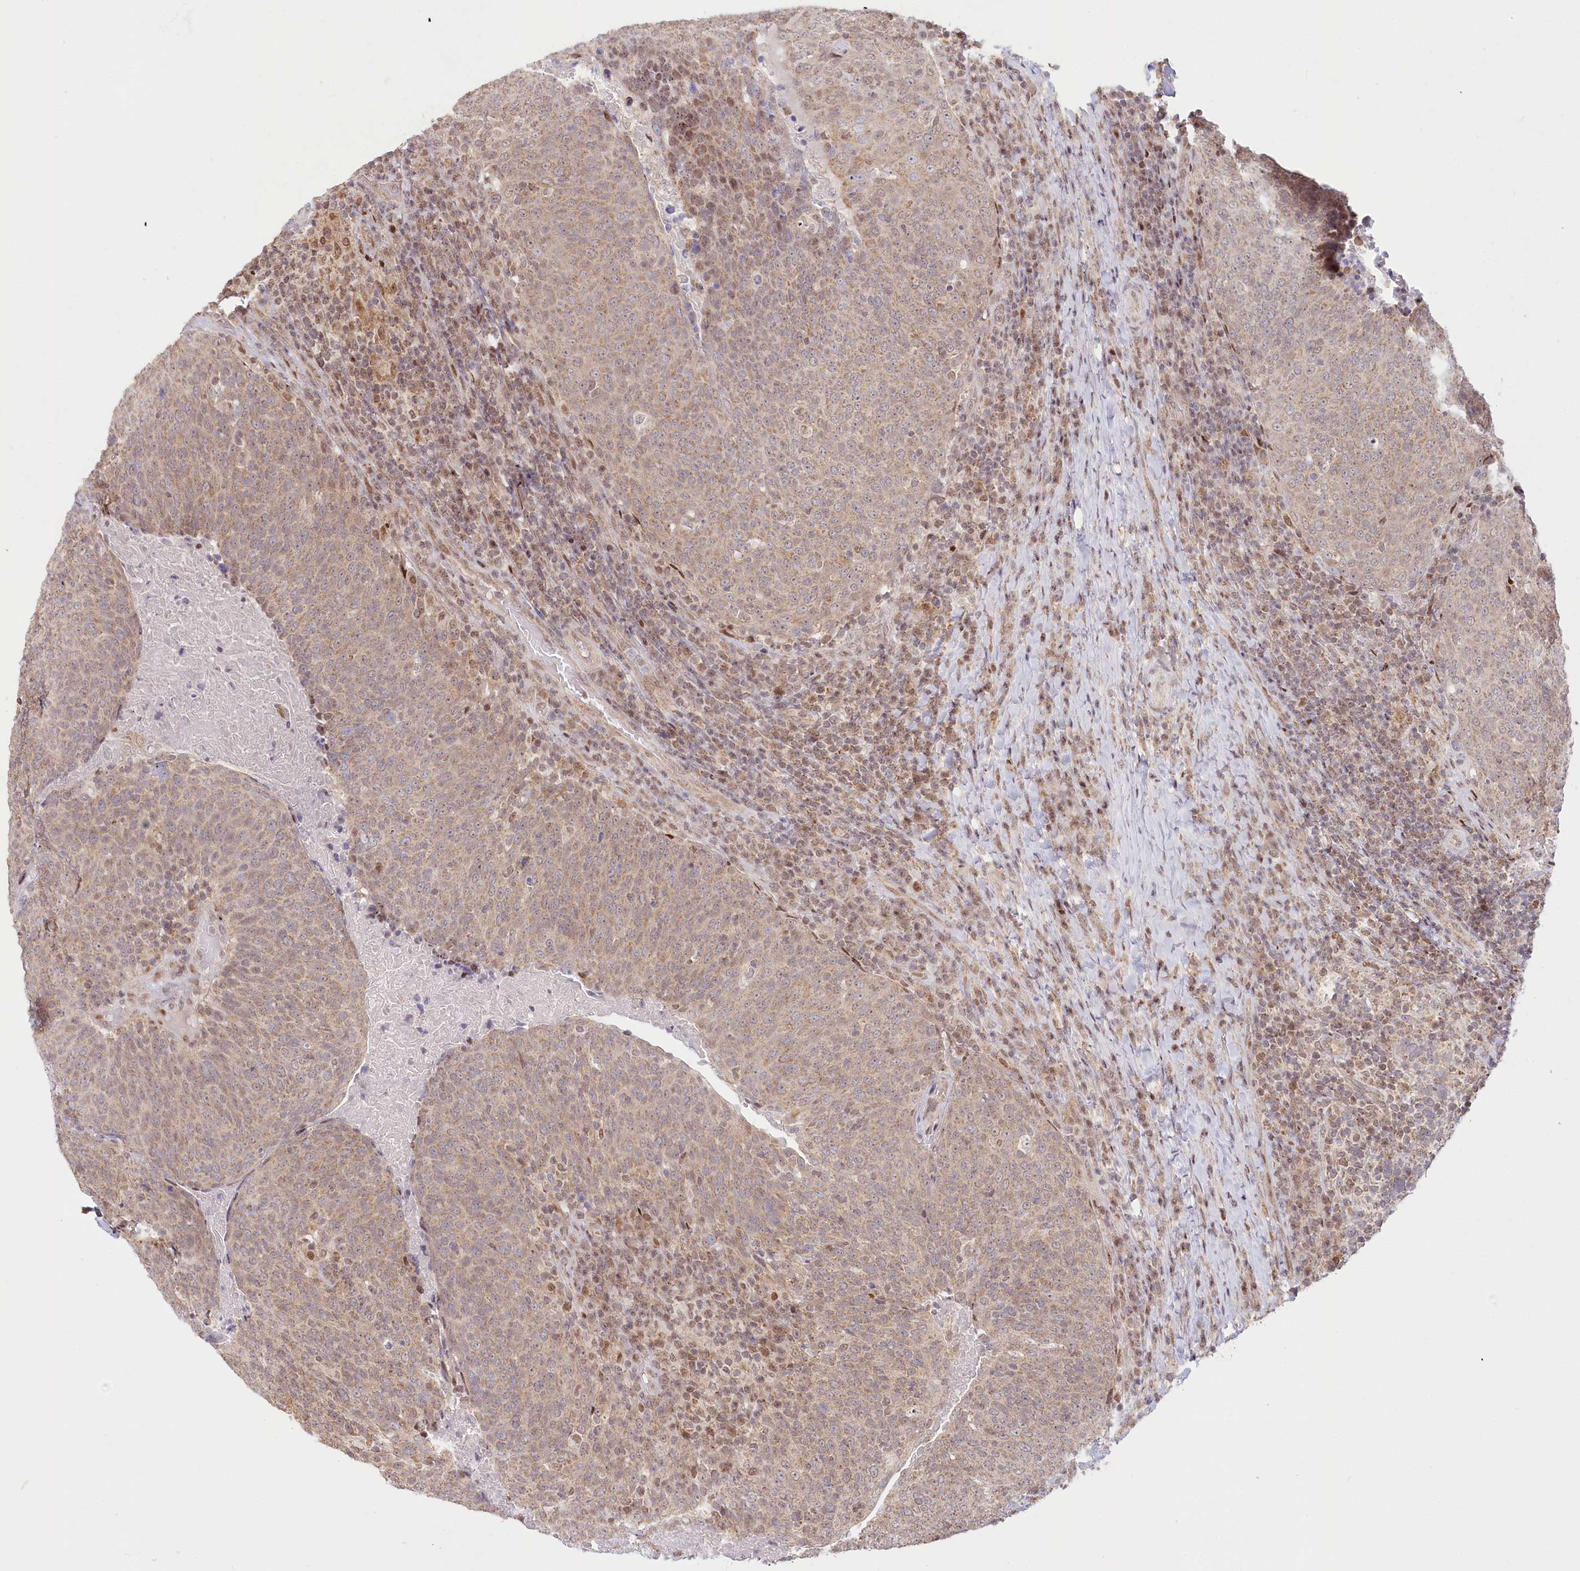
{"staining": {"intensity": "moderate", "quantity": ">75%", "location": "cytoplasmic/membranous"}, "tissue": "head and neck cancer", "cell_type": "Tumor cells", "image_type": "cancer", "snomed": [{"axis": "morphology", "description": "Squamous cell carcinoma, NOS"}, {"axis": "morphology", "description": "Squamous cell carcinoma, metastatic, NOS"}, {"axis": "topography", "description": "Lymph node"}, {"axis": "topography", "description": "Head-Neck"}], "caption": "Approximately >75% of tumor cells in human head and neck metastatic squamous cell carcinoma exhibit moderate cytoplasmic/membranous protein expression as visualized by brown immunohistochemical staining.", "gene": "PYURF", "patient": {"sex": "male", "age": 62}}